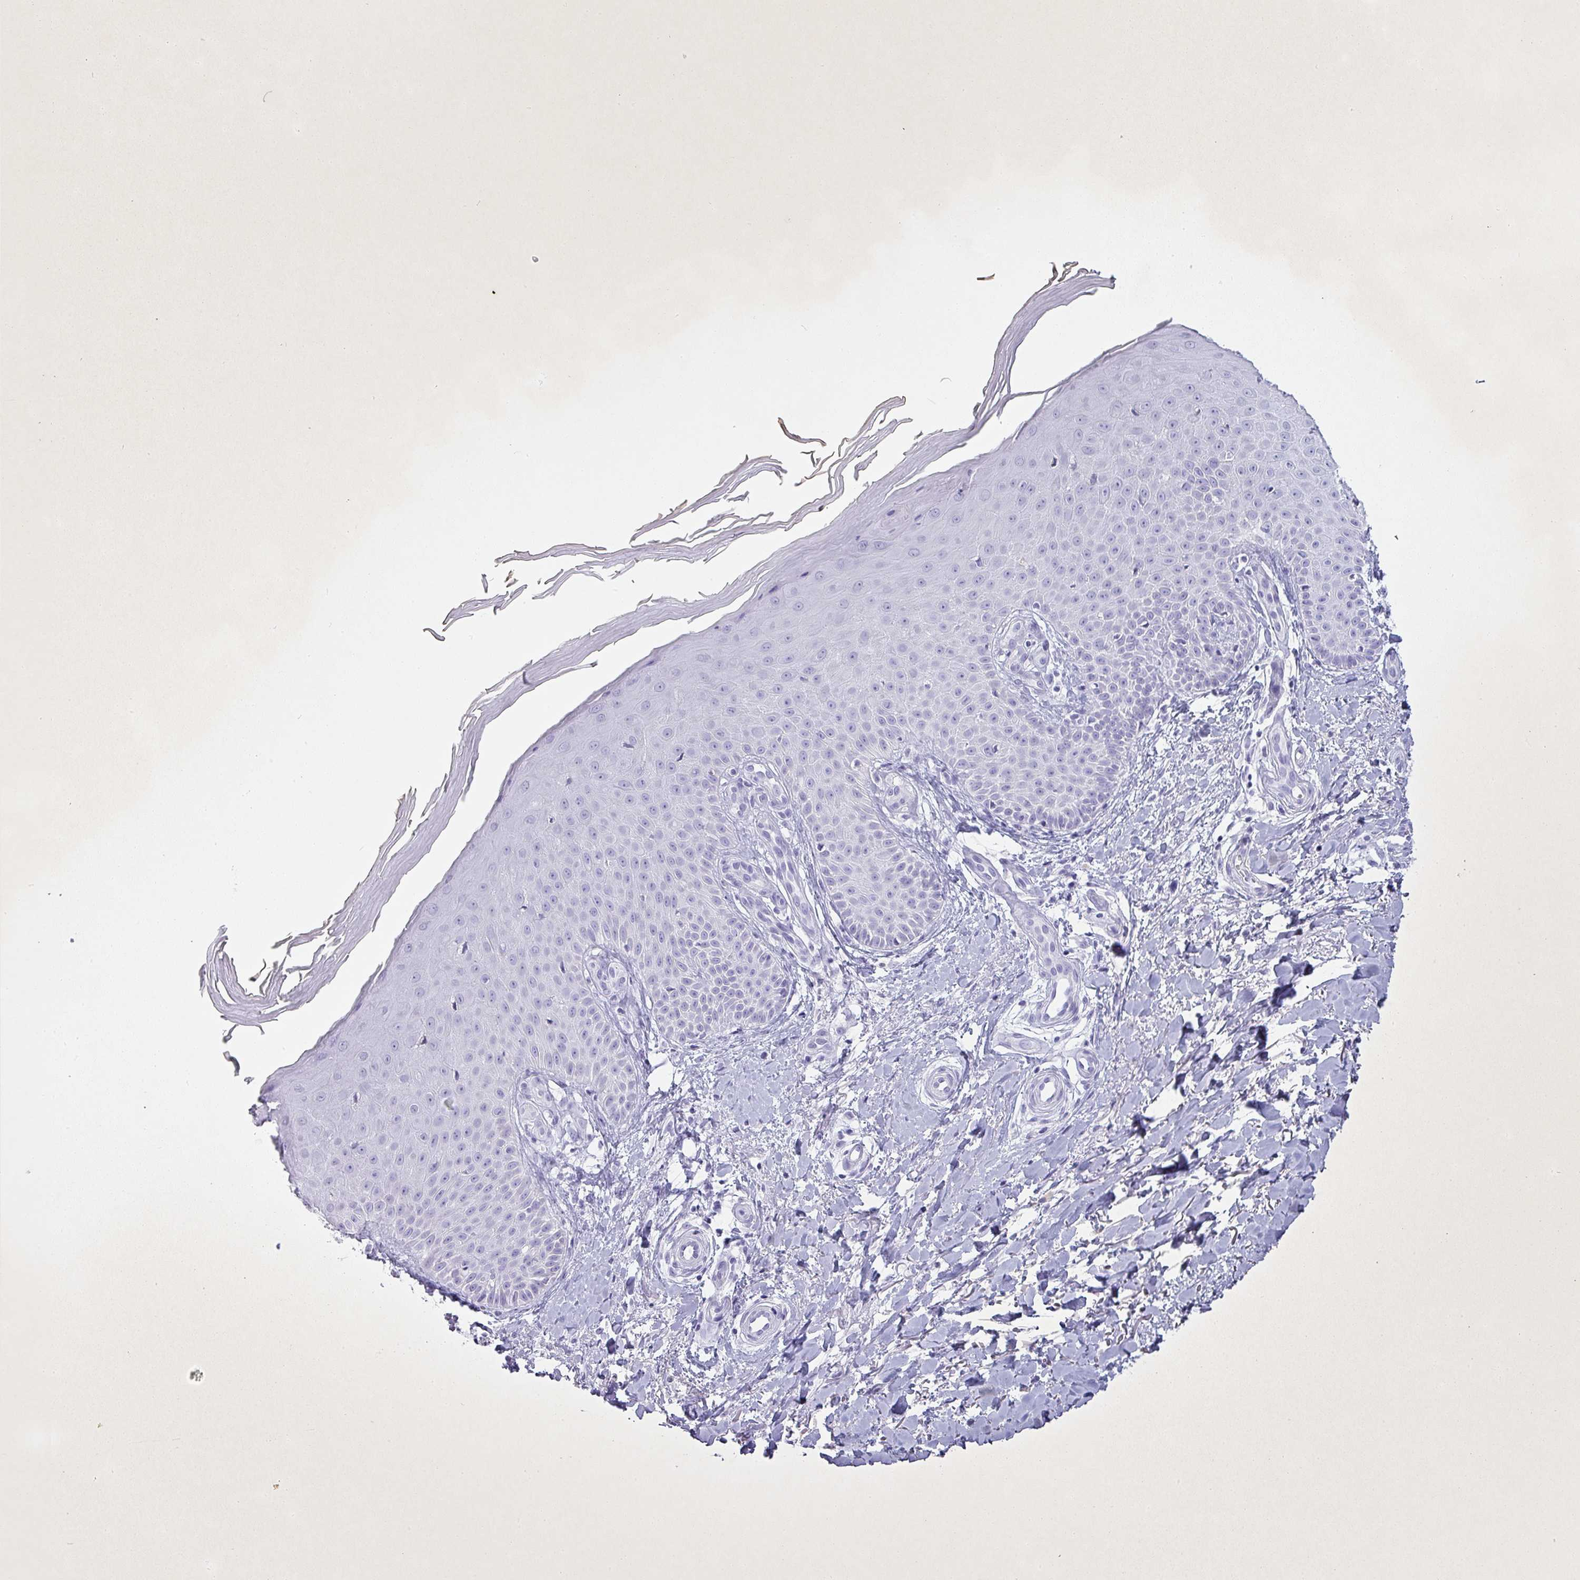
{"staining": {"intensity": "negative", "quantity": "none", "location": "none"}, "tissue": "skin", "cell_type": "Fibroblasts", "image_type": "normal", "snomed": [{"axis": "morphology", "description": "Normal tissue, NOS"}, {"axis": "topography", "description": "Skin"}], "caption": "The photomicrograph reveals no significant staining in fibroblasts of skin.", "gene": "PGA3", "patient": {"sex": "male", "age": 81}}